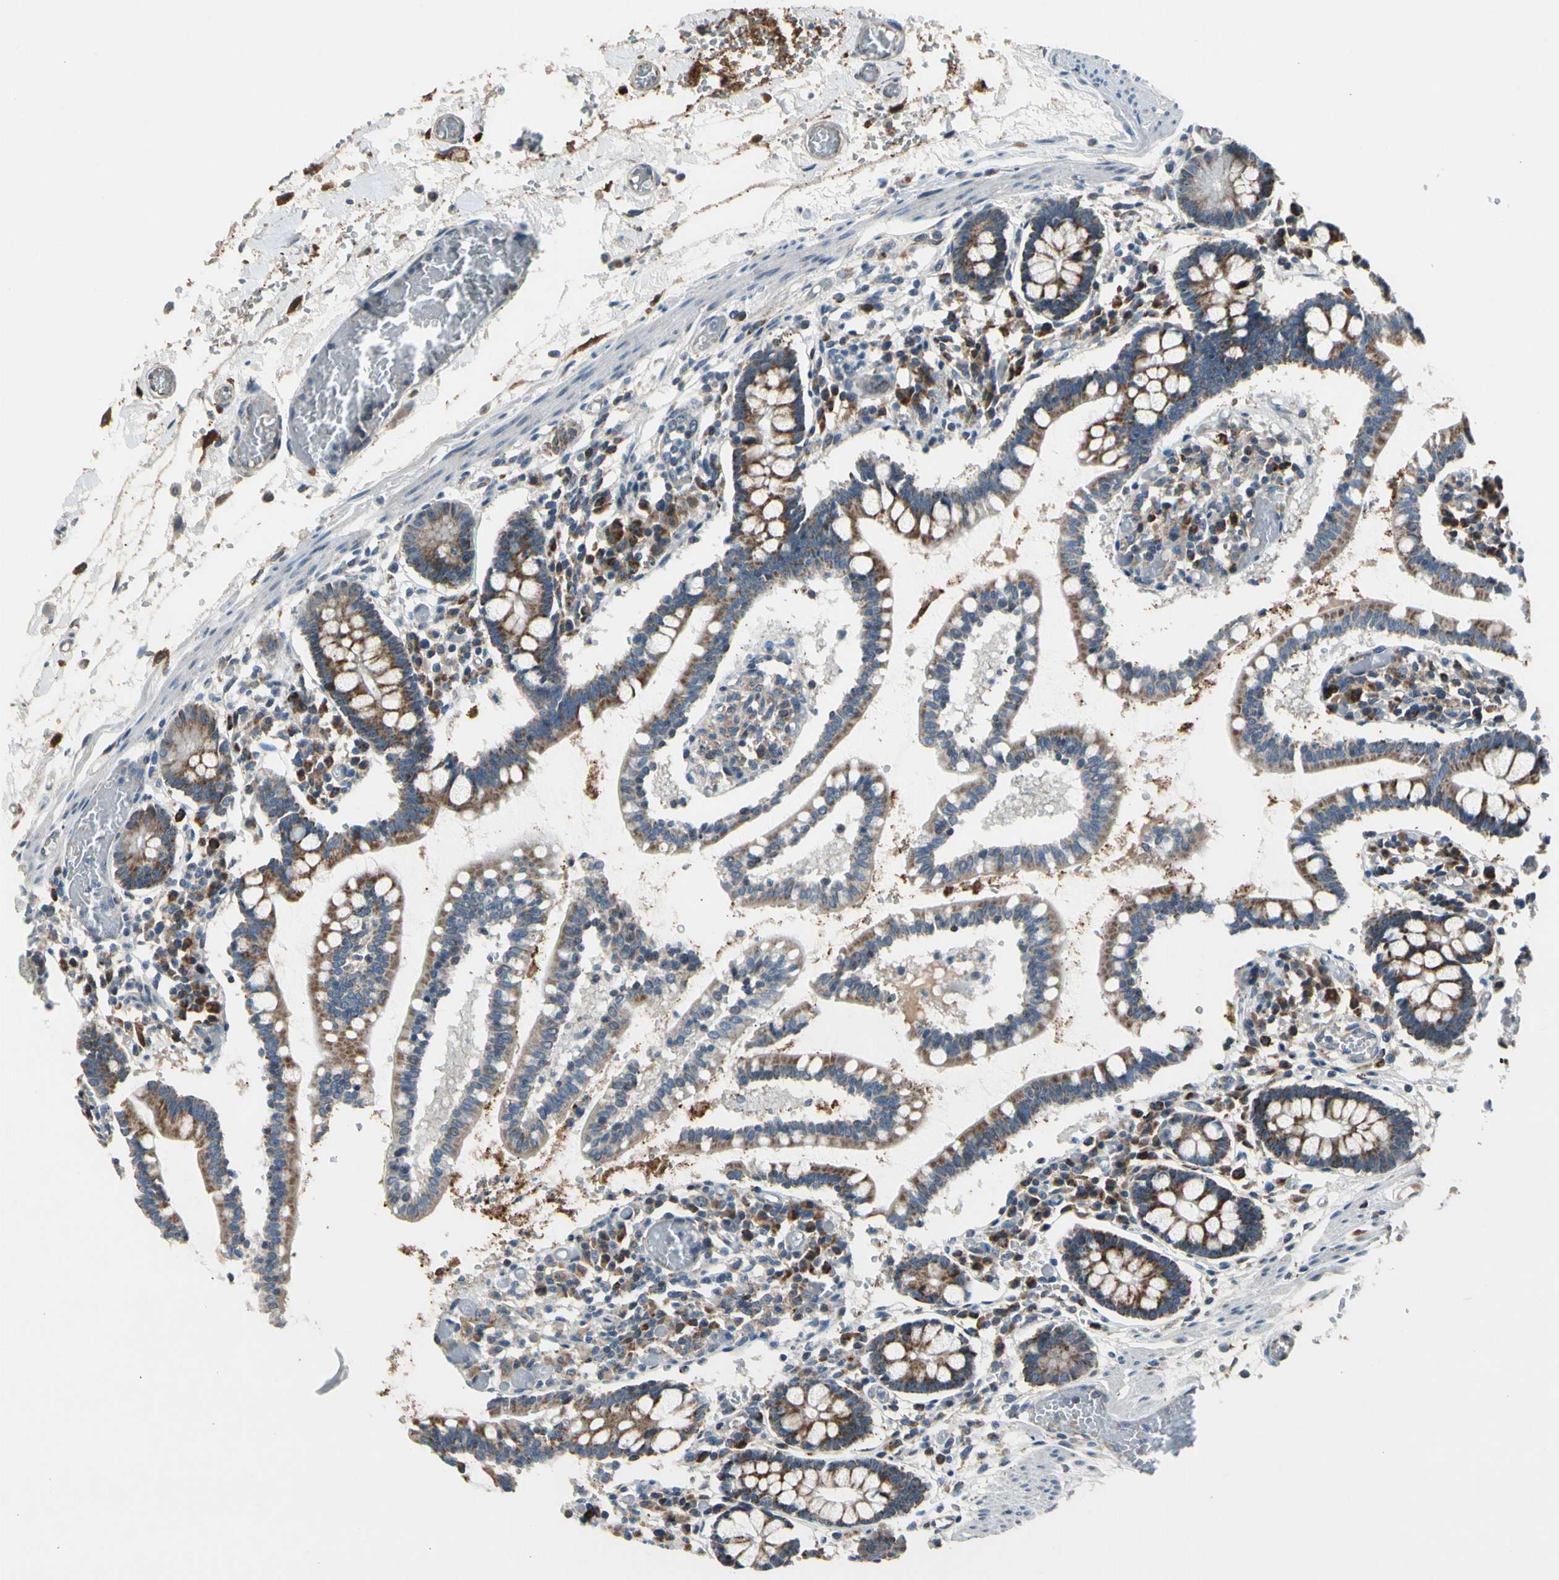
{"staining": {"intensity": "moderate", "quantity": ">75%", "location": "cytoplasmic/membranous"}, "tissue": "small intestine", "cell_type": "Glandular cells", "image_type": "normal", "snomed": [{"axis": "morphology", "description": "Normal tissue, NOS"}, {"axis": "topography", "description": "Small intestine"}], "caption": "An image of human small intestine stained for a protein shows moderate cytoplasmic/membranous brown staining in glandular cells. The protein is stained brown, and the nuclei are stained in blue (DAB (3,3'-diaminobenzidine) IHC with brightfield microscopy, high magnification).", "gene": "NPHP3", "patient": {"sex": "female", "age": 61}}